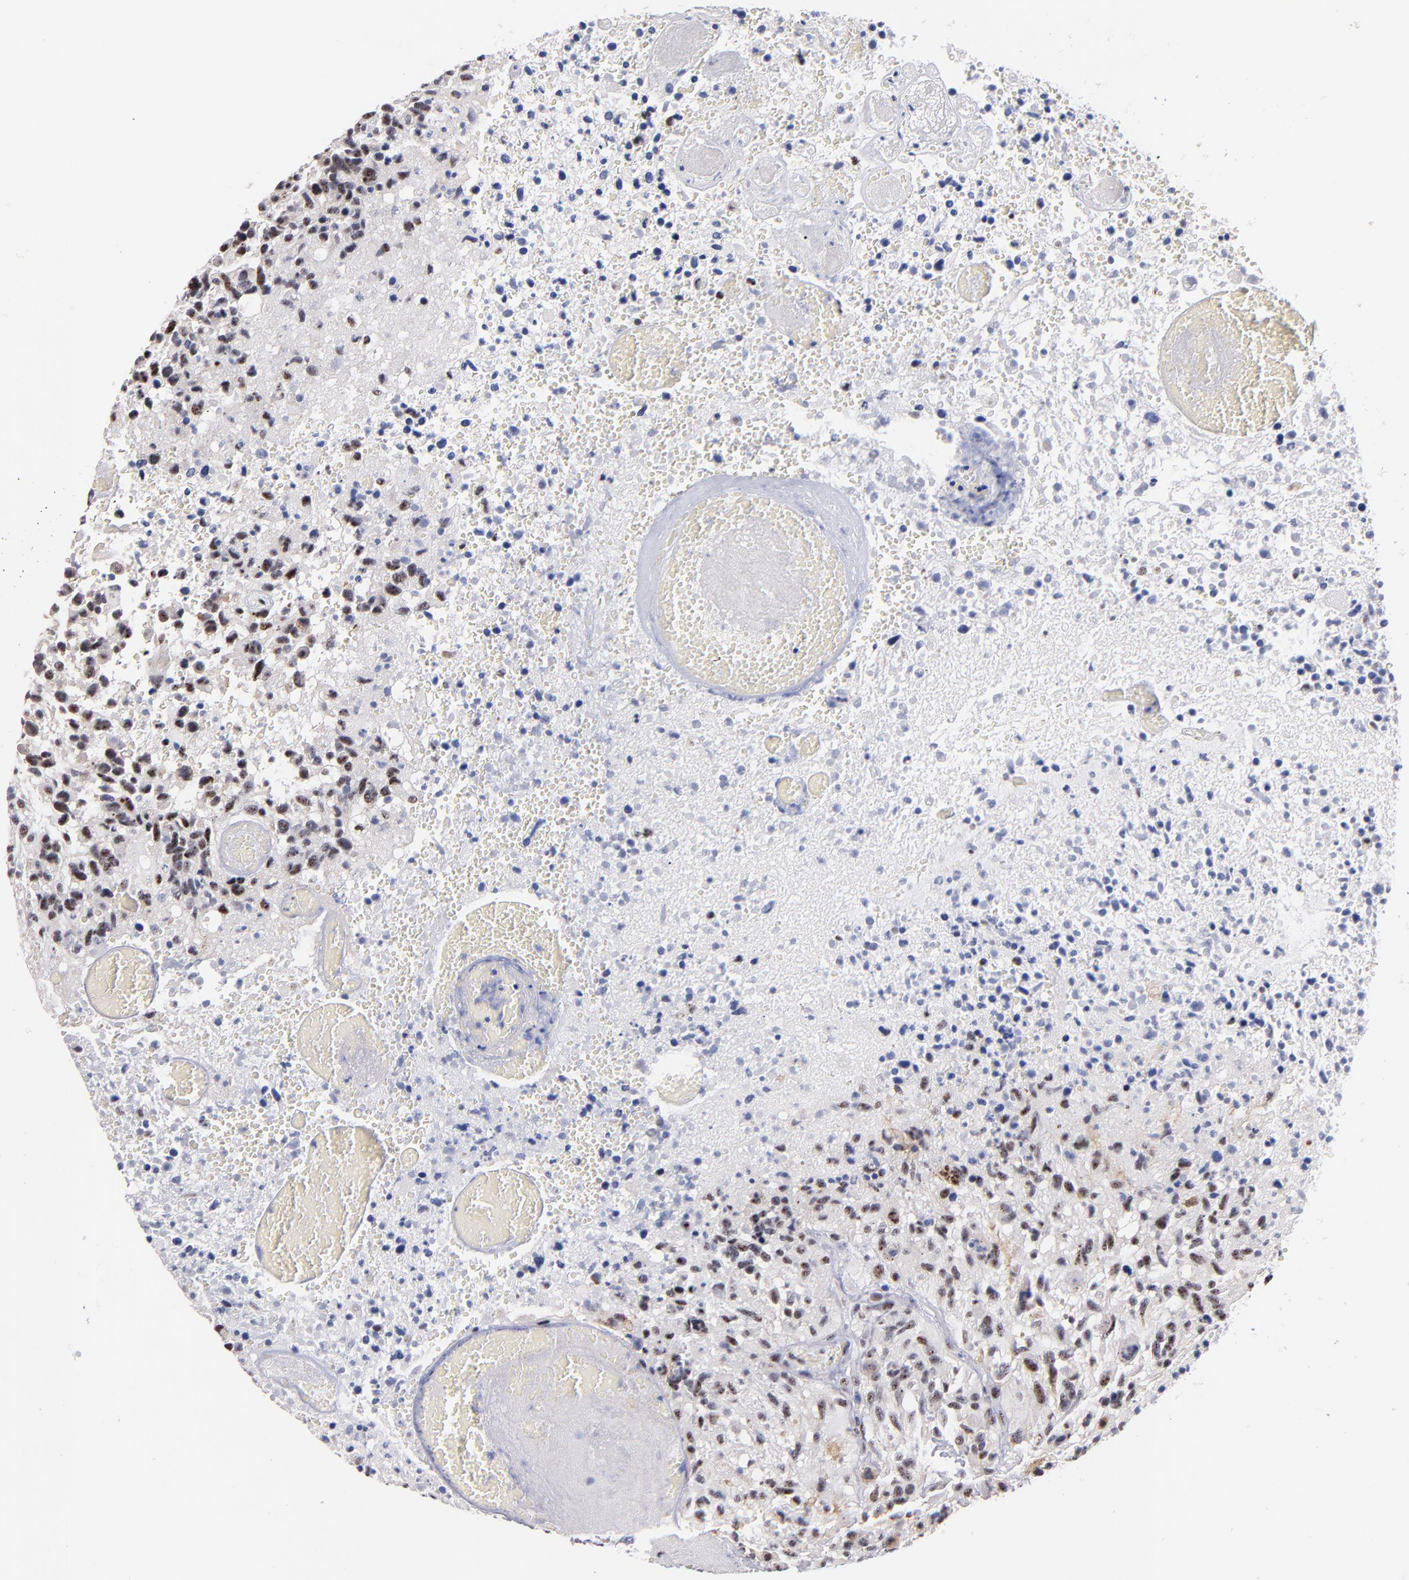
{"staining": {"intensity": "moderate", "quantity": "25%-75%", "location": "nuclear"}, "tissue": "glioma", "cell_type": "Tumor cells", "image_type": "cancer", "snomed": [{"axis": "morphology", "description": "Glioma, malignant, High grade"}, {"axis": "topography", "description": "Brain"}], "caption": "Immunohistochemical staining of malignant glioma (high-grade) displays medium levels of moderate nuclear protein expression in about 25%-75% of tumor cells. The staining was performed using DAB to visualize the protein expression in brown, while the nuclei were stained in blue with hematoxylin (Magnification: 20x).", "gene": "RAF1", "patient": {"sex": "male", "age": 72}}